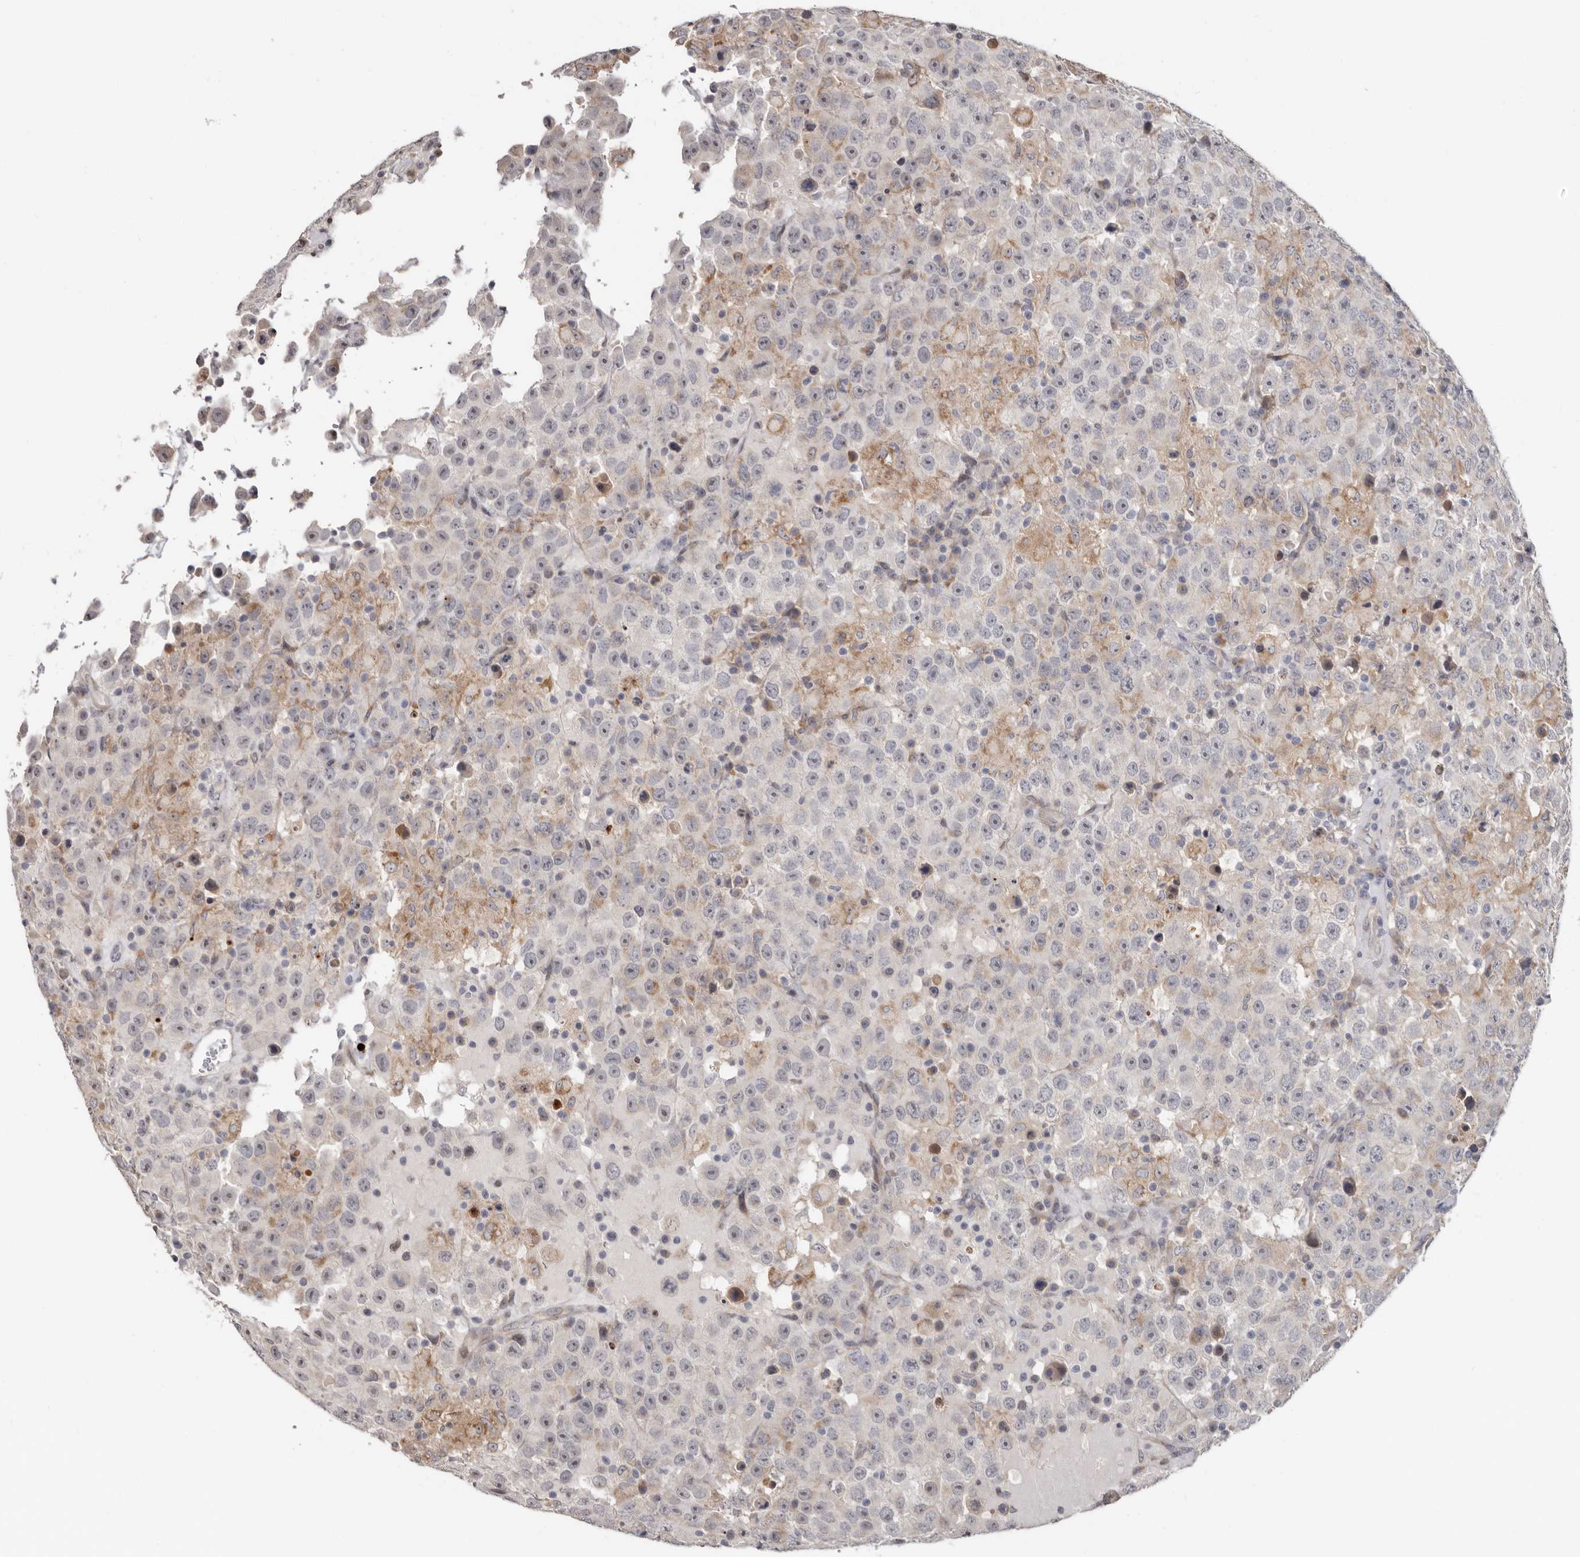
{"staining": {"intensity": "negative", "quantity": "none", "location": "none"}, "tissue": "testis cancer", "cell_type": "Tumor cells", "image_type": "cancer", "snomed": [{"axis": "morphology", "description": "Seminoma, NOS"}, {"axis": "topography", "description": "Testis"}], "caption": "IHC of human seminoma (testis) exhibits no staining in tumor cells.", "gene": "BAD", "patient": {"sex": "male", "age": 41}}